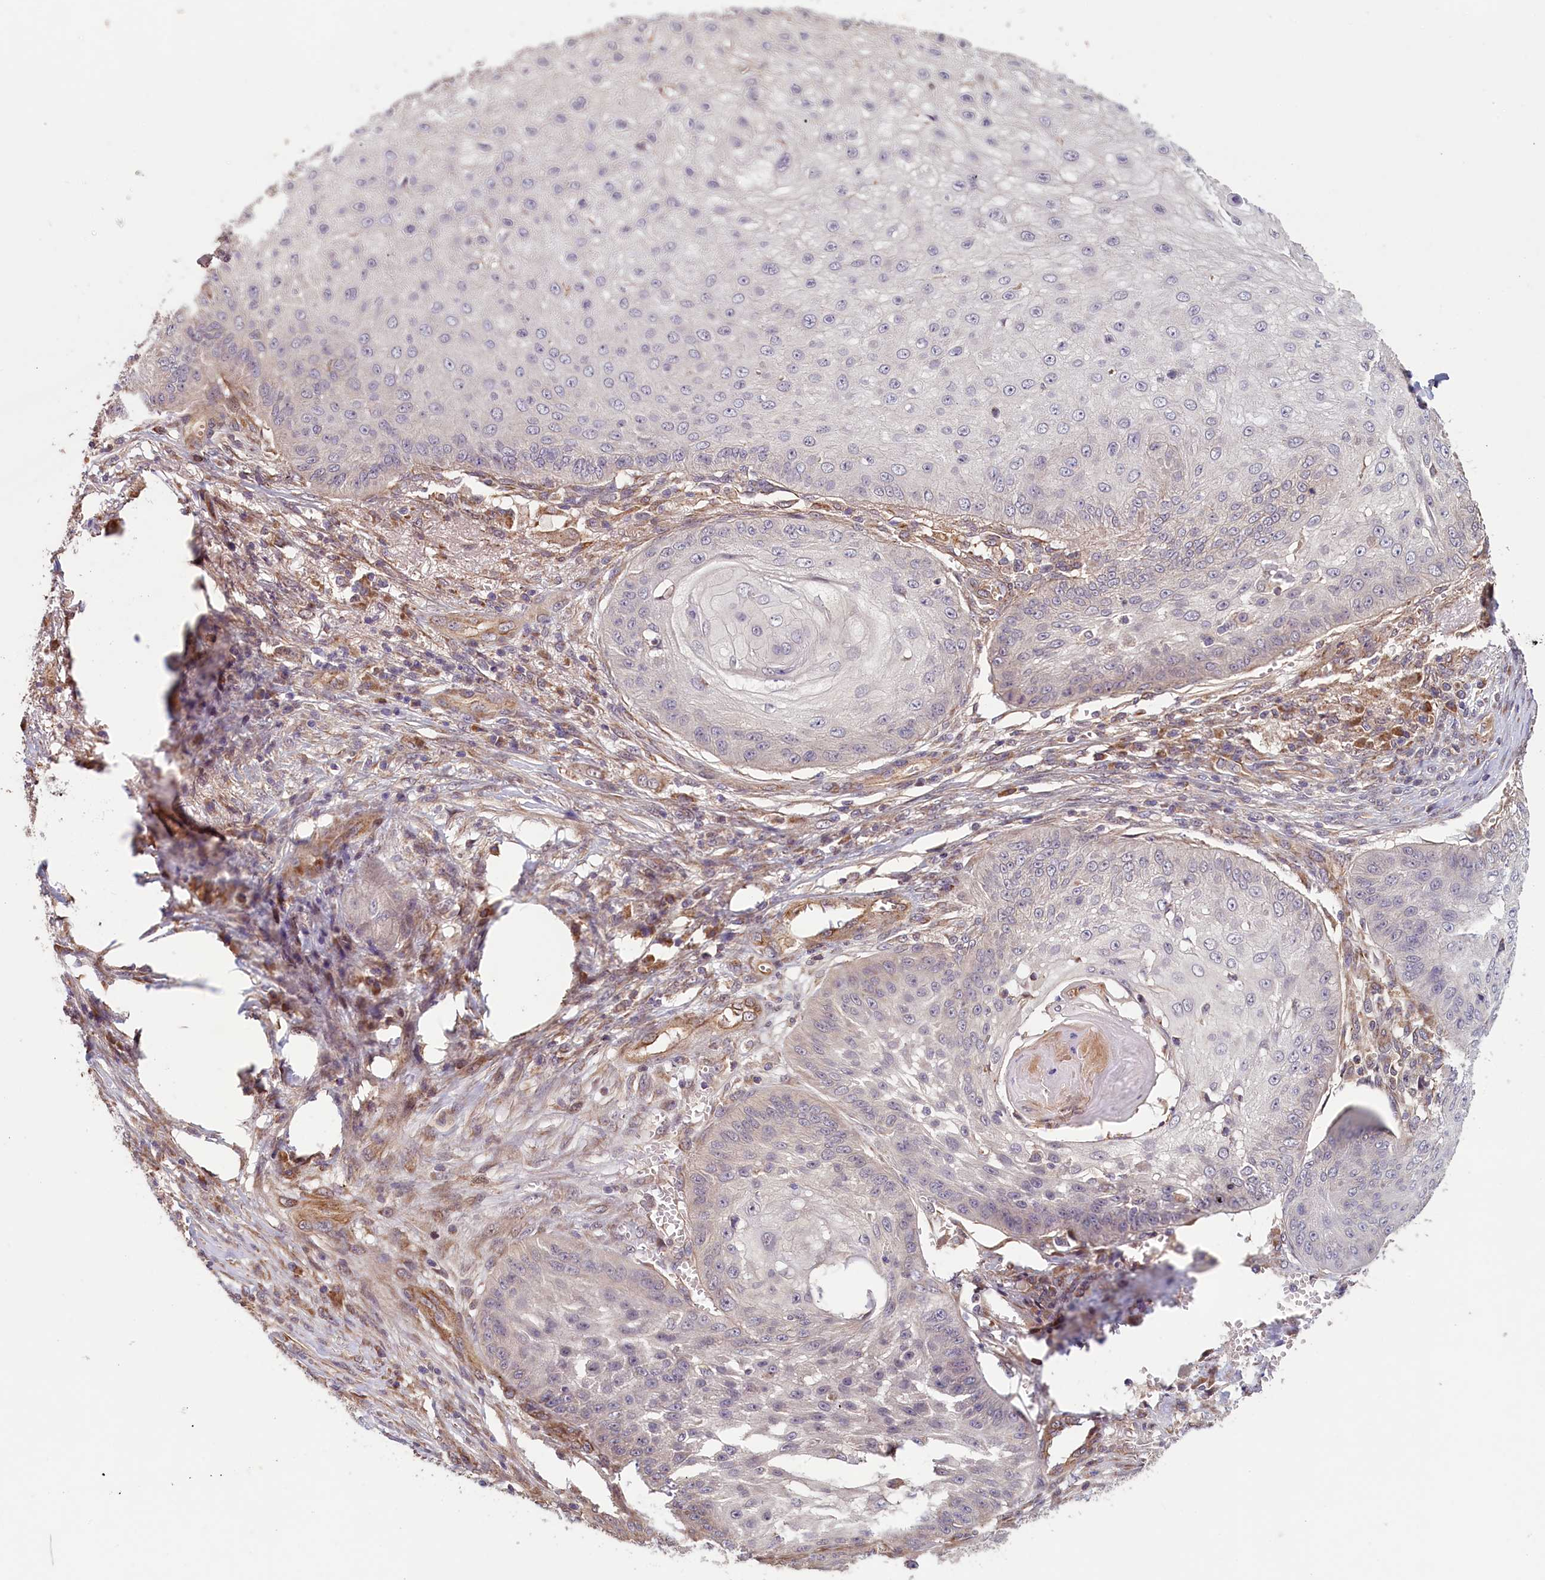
{"staining": {"intensity": "weak", "quantity": "<25%", "location": "cytoplasmic/membranous"}, "tissue": "skin cancer", "cell_type": "Tumor cells", "image_type": "cancer", "snomed": [{"axis": "morphology", "description": "Squamous cell carcinoma, NOS"}, {"axis": "topography", "description": "Skin"}], "caption": "Protein analysis of skin cancer (squamous cell carcinoma) displays no significant expression in tumor cells. The staining was performed using DAB (3,3'-diaminobenzidine) to visualize the protein expression in brown, while the nuclei were stained in blue with hematoxylin (Magnification: 20x).", "gene": "ACSBG1", "patient": {"sex": "male", "age": 70}}